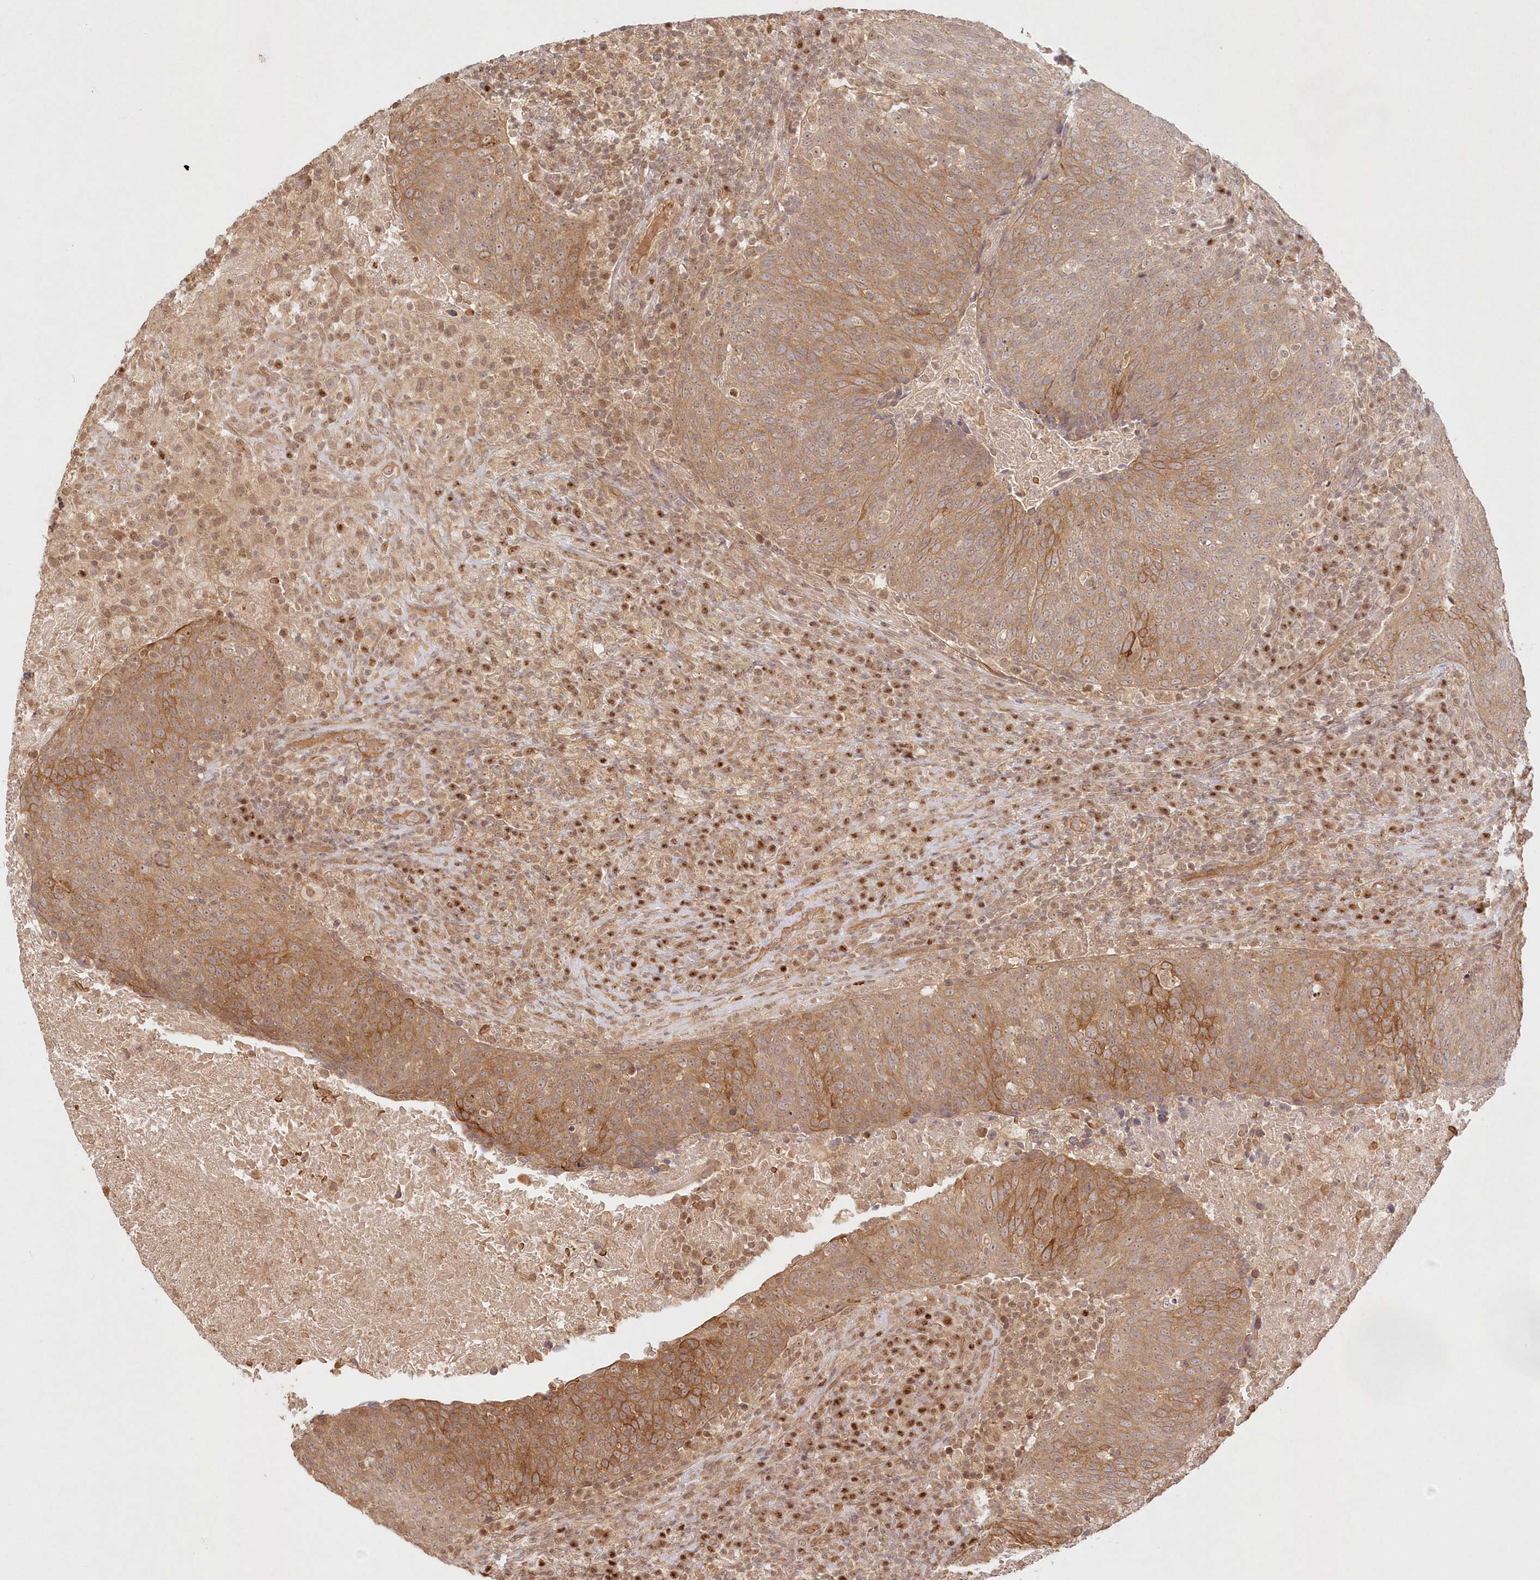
{"staining": {"intensity": "moderate", "quantity": ">75%", "location": "cytoplasmic/membranous"}, "tissue": "head and neck cancer", "cell_type": "Tumor cells", "image_type": "cancer", "snomed": [{"axis": "morphology", "description": "Squamous cell carcinoma, NOS"}, {"axis": "morphology", "description": "Squamous cell carcinoma, metastatic, NOS"}, {"axis": "topography", "description": "Lymph node"}, {"axis": "topography", "description": "Head-Neck"}], "caption": "High-magnification brightfield microscopy of head and neck metastatic squamous cell carcinoma stained with DAB (3,3'-diaminobenzidine) (brown) and counterstained with hematoxylin (blue). tumor cells exhibit moderate cytoplasmic/membranous staining is appreciated in about>75% of cells. (DAB = brown stain, brightfield microscopy at high magnification).", "gene": "KIAA0232", "patient": {"sex": "male", "age": 62}}